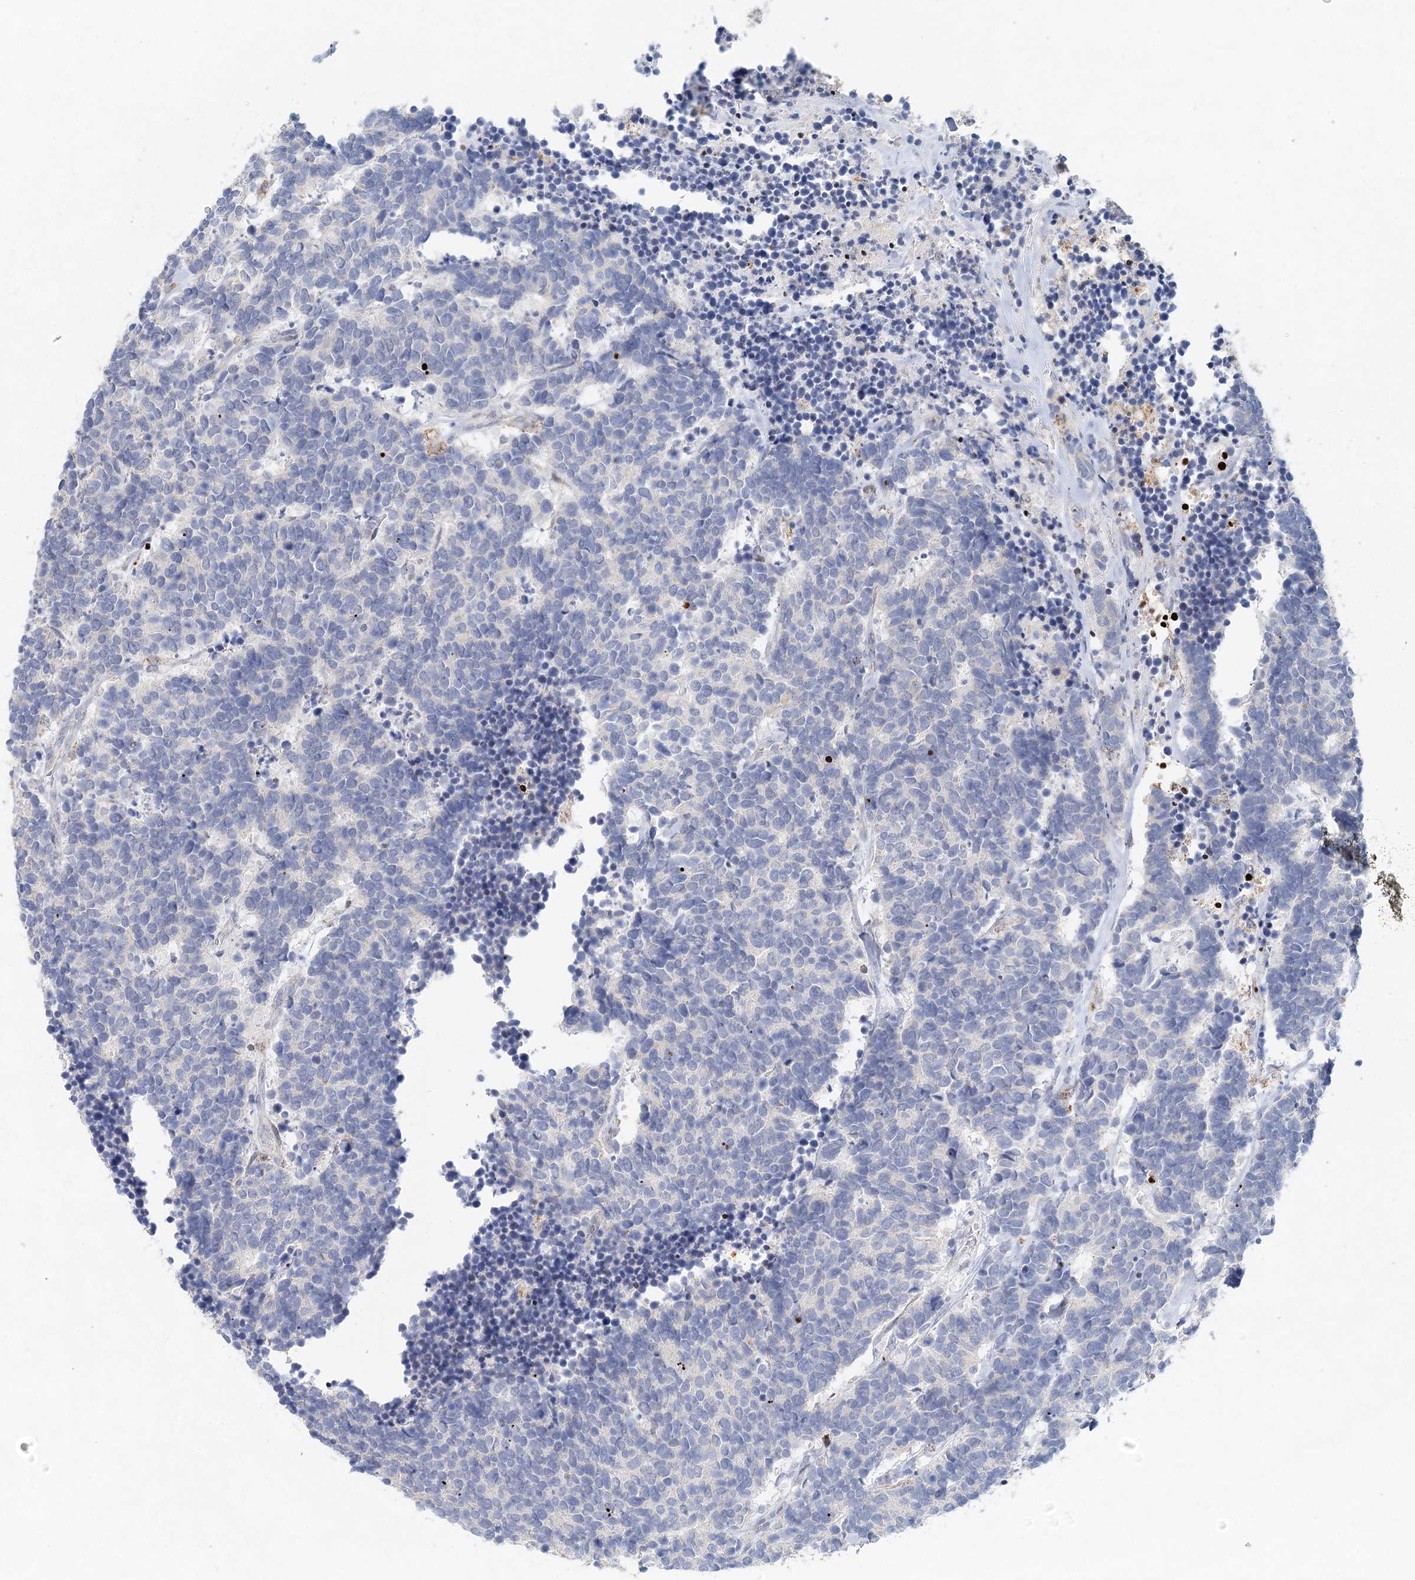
{"staining": {"intensity": "negative", "quantity": "none", "location": "none"}, "tissue": "carcinoid", "cell_type": "Tumor cells", "image_type": "cancer", "snomed": [{"axis": "morphology", "description": "Carcinoma, NOS"}, {"axis": "morphology", "description": "Carcinoid, malignant, NOS"}, {"axis": "topography", "description": "Urinary bladder"}], "caption": "This is an immunohistochemistry (IHC) micrograph of human carcinoid. There is no expression in tumor cells.", "gene": "XPO6", "patient": {"sex": "male", "age": 57}}